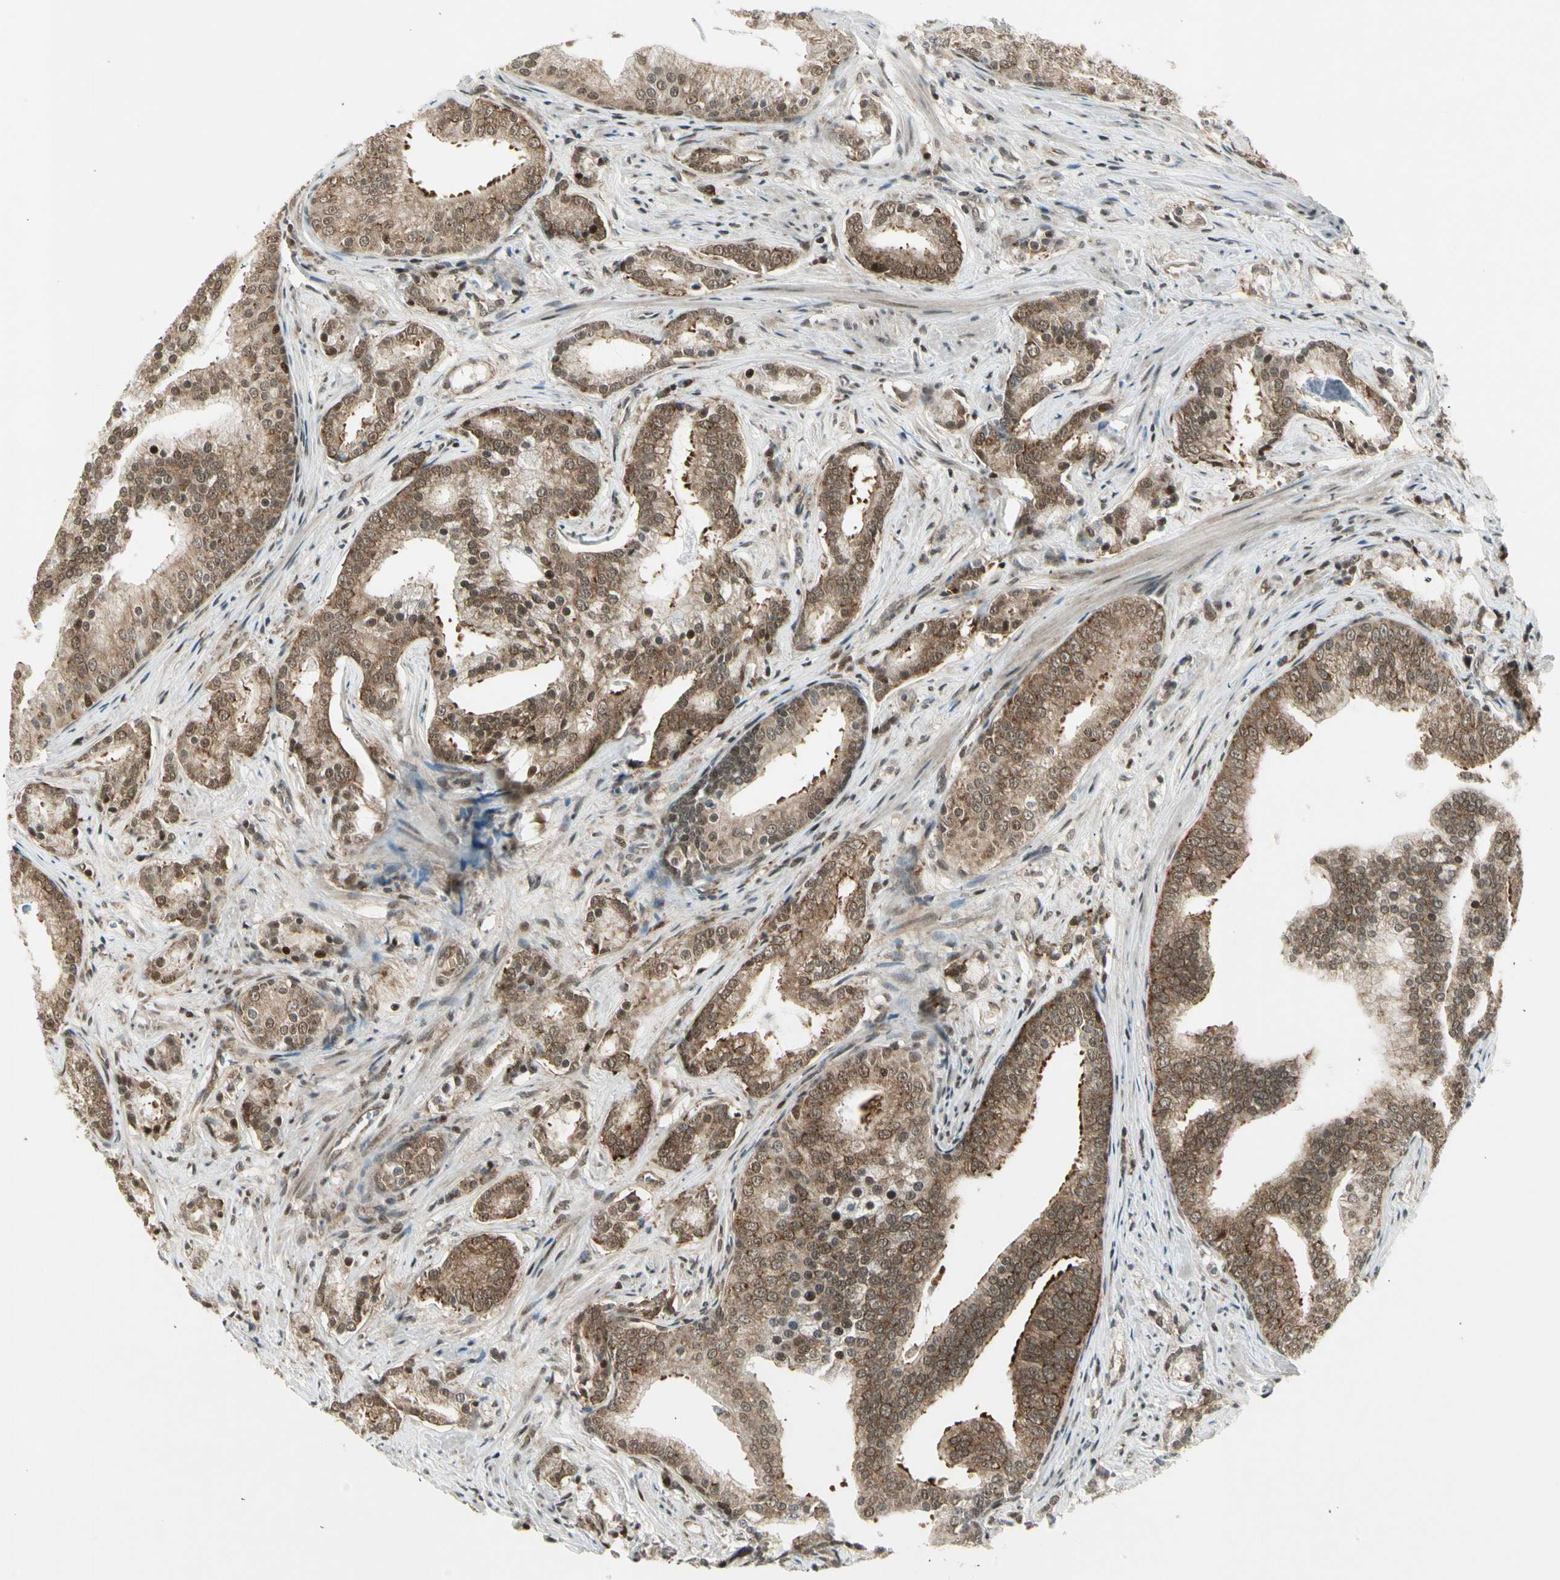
{"staining": {"intensity": "moderate", "quantity": ">75%", "location": "cytoplasmic/membranous"}, "tissue": "prostate cancer", "cell_type": "Tumor cells", "image_type": "cancer", "snomed": [{"axis": "morphology", "description": "Adenocarcinoma, Low grade"}, {"axis": "topography", "description": "Prostate"}], "caption": "Brown immunohistochemical staining in prostate cancer shows moderate cytoplasmic/membranous expression in about >75% of tumor cells. Using DAB (brown) and hematoxylin (blue) stains, captured at high magnification using brightfield microscopy.", "gene": "SMN2", "patient": {"sex": "male", "age": 58}}